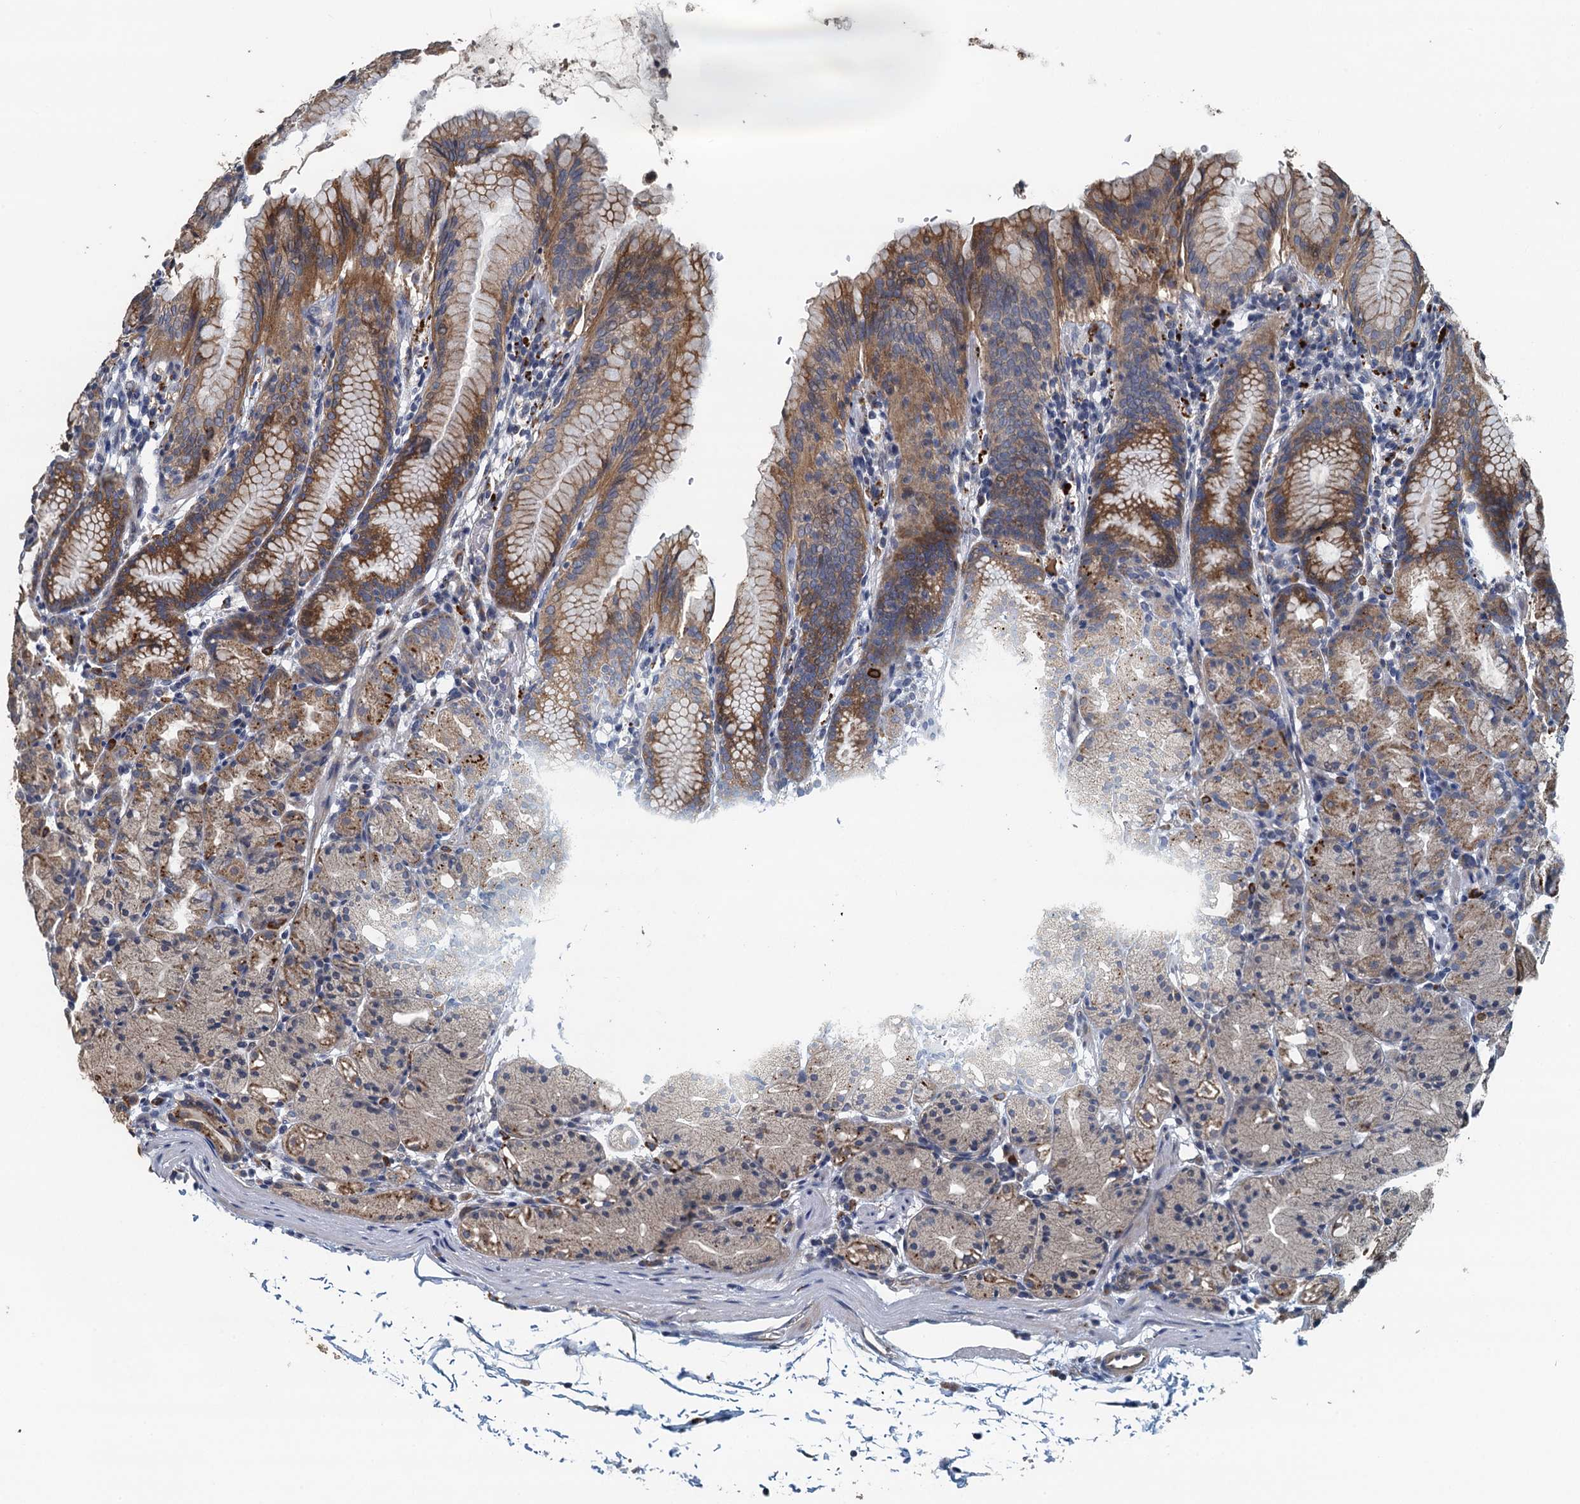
{"staining": {"intensity": "moderate", "quantity": "25%-75%", "location": "cytoplasmic/membranous"}, "tissue": "stomach", "cell_type": "Glandular cells", "image_type": "normal", "snomed": [{"axis": "morphology", "description": "Normal tissue, NOS"}, {"axis": "topography", "description": "Stomach, upper"}], "caption": "Protein expression analysis of benign stomach demonstrates moderate cytoplasmic/membranous positivity in approximately 25%-75% of glandular cells. (DAB (3,3'-diaminobenzidine) IHC, brown staining for protein, blue staining for nuclei).", "gene": "AGRN", "patient": {"sex": "male", "age": 48}}